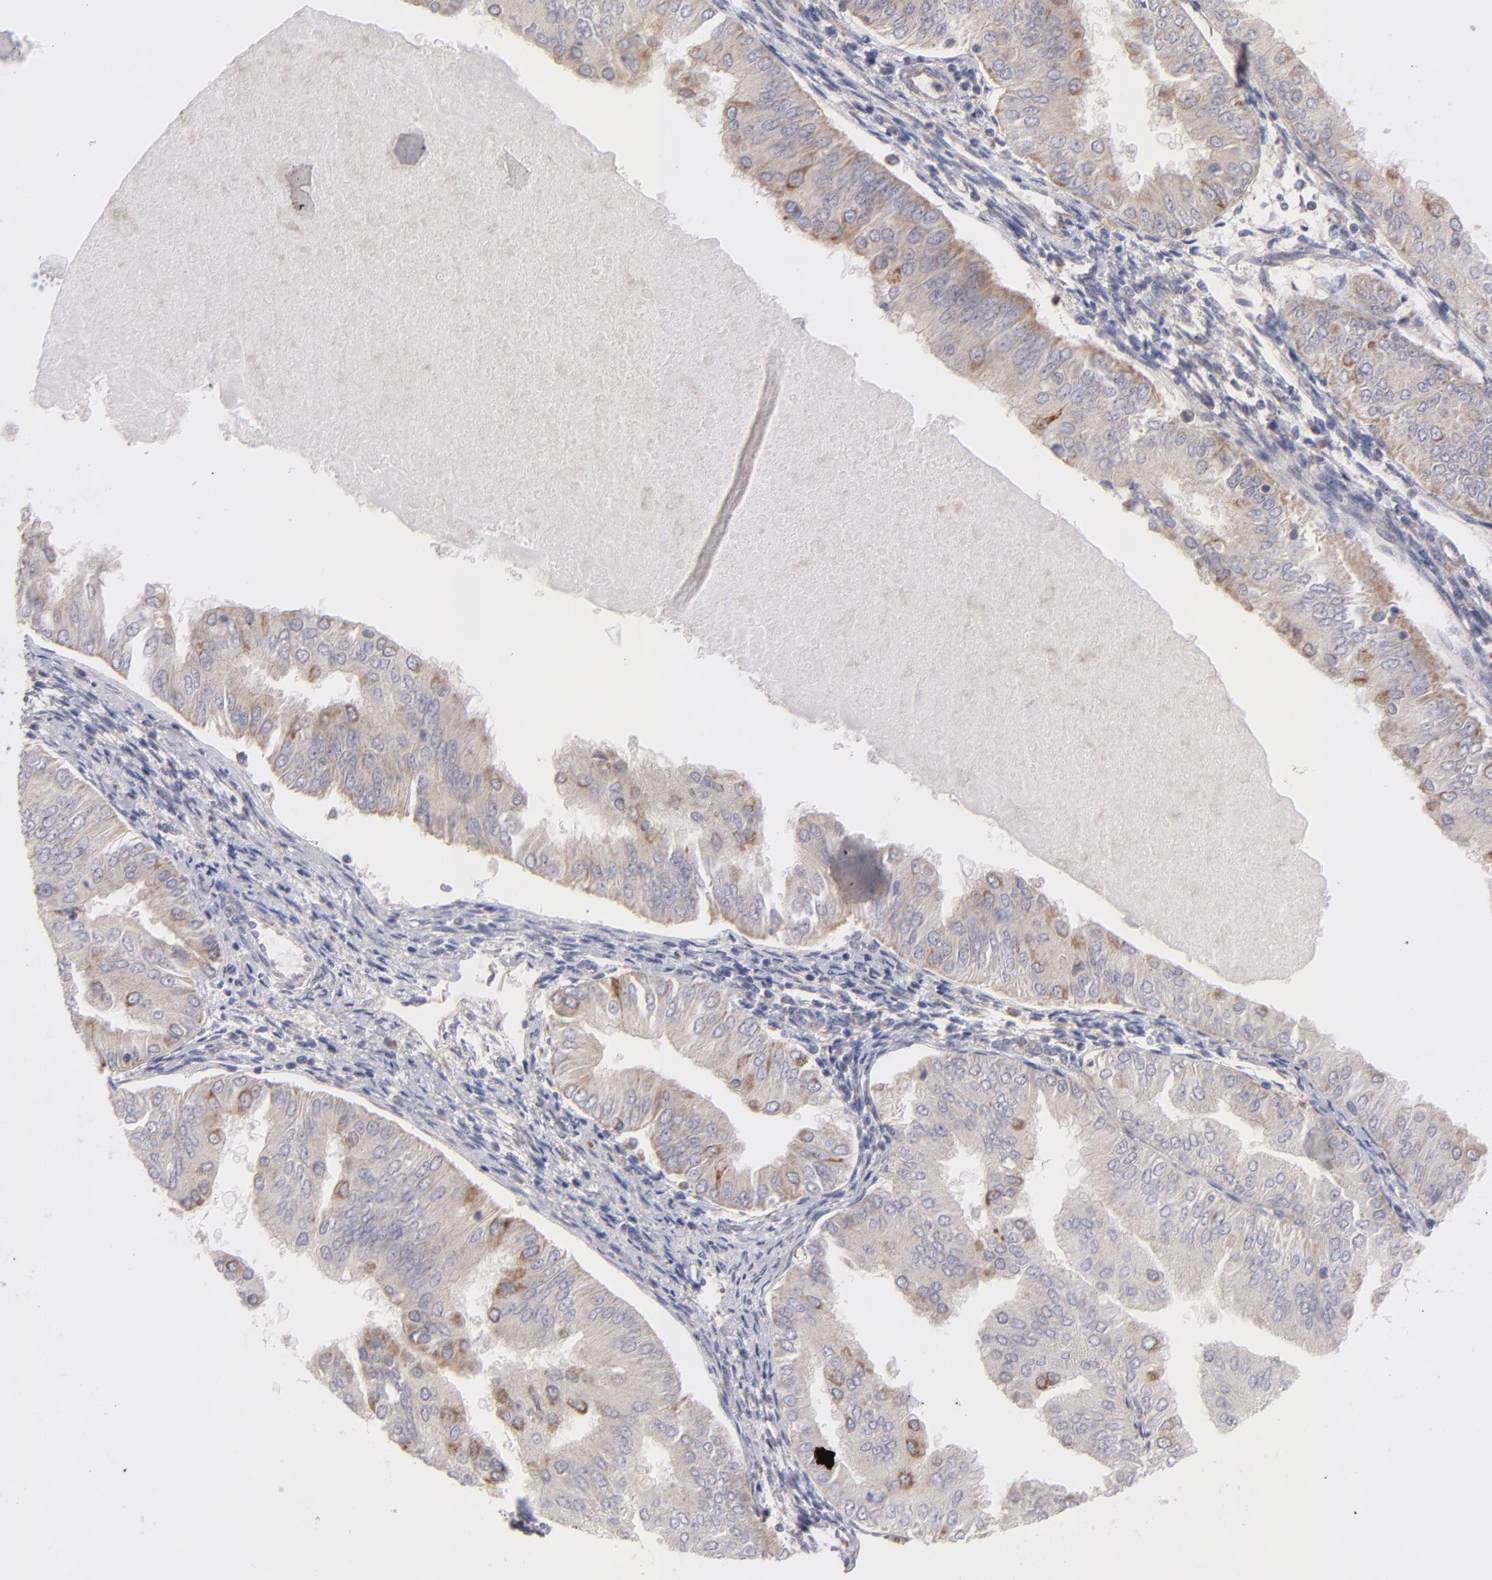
{"staining": {"intensity": "weak", "quantity": ">75%", "location": "cytoplasmic/membranous"}, "tissue": "endometrial cancer", "cell_type": "Tumor cells", "image_type": "cancer", "snomed": [{"axis": "morphology", "description": "Adenocarcinoma, NOS"}, {"axis": "topography", "description": "Endometrium"}], "caption": "Immunohistochemical staining of adenocarcinoma (endometrial) exhibits low levels of weak cytoplasmic/membranous protein expression in about >75% of tumor cells. The protein of interest is stained brown, and the nuclei are stained in blue (DAB IHC with brightfield microscopy, high magnification).", "gene": "HCCS", "patient": {"sex": "female", "age": 53}}